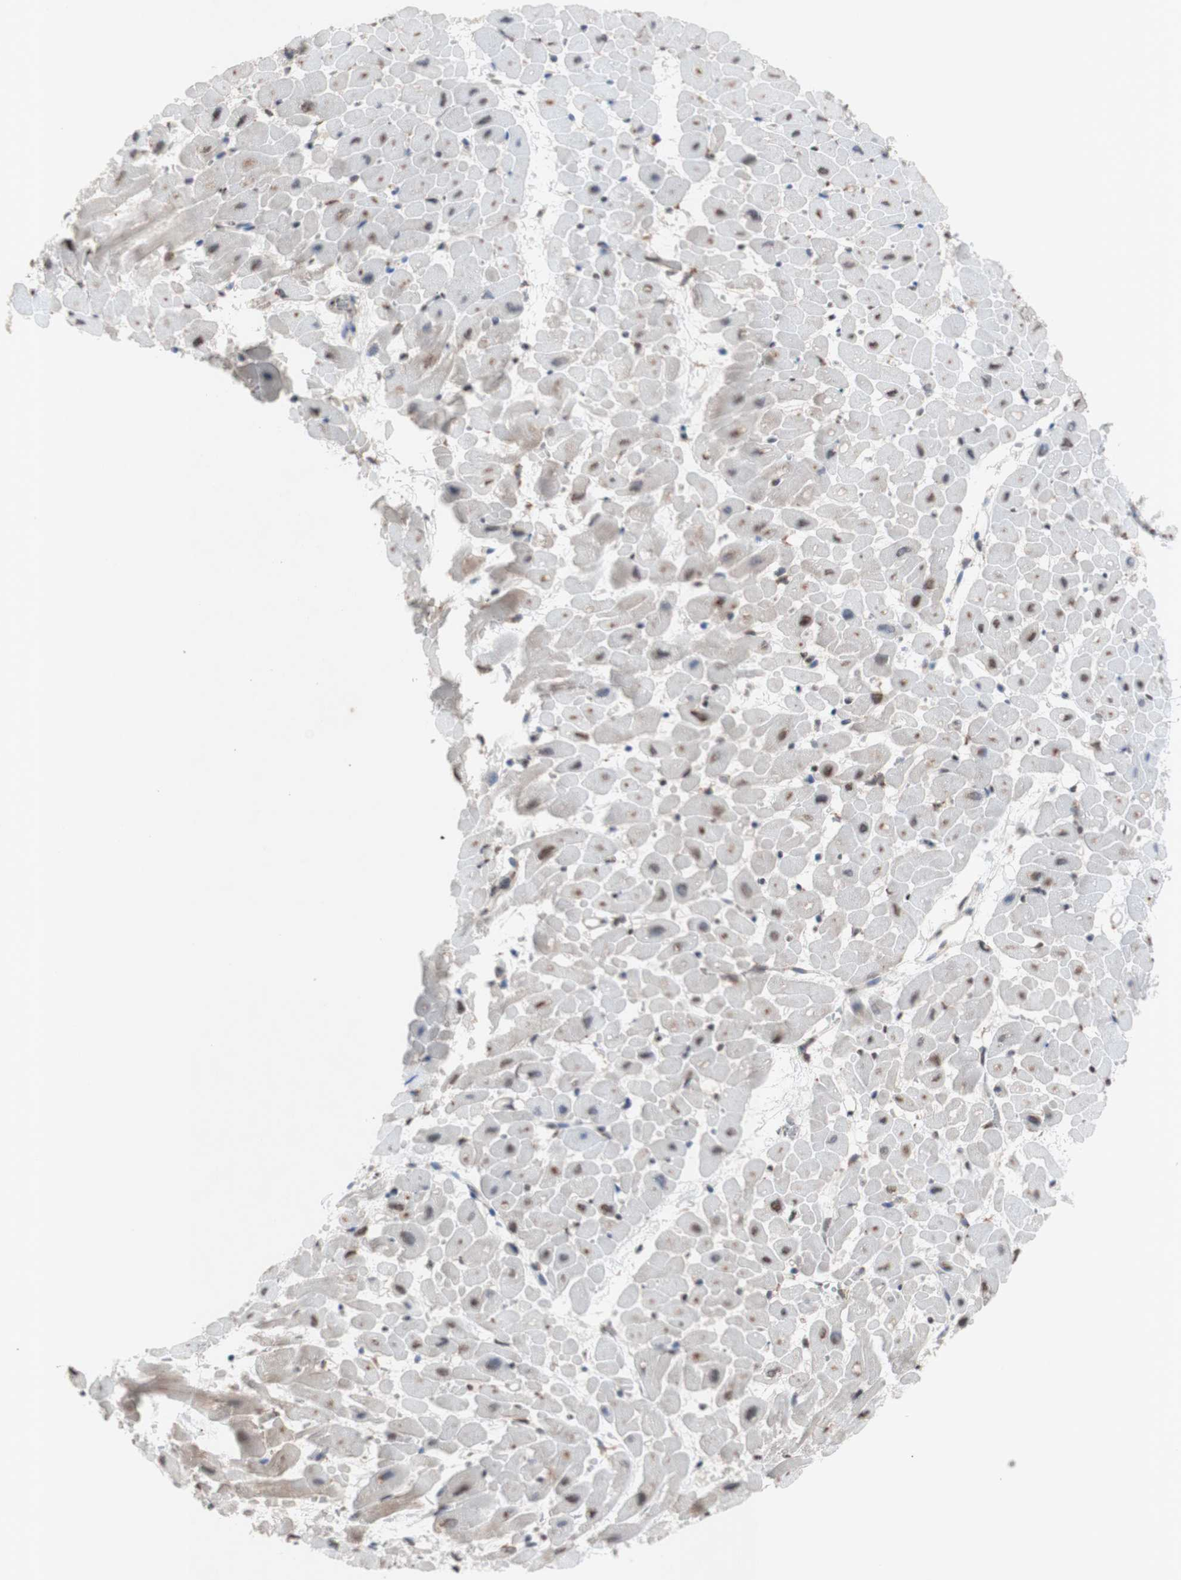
{"staining": {"intensity": "weak", "quantity": ">75%", "location": "nuclear"}, "tissue": "heart muscle", "cell_type": "Cardiomyocytes", "image_type": "normal", "snomed": [{"axis": "morphology", "description": "Normal tissue, NOS"}, {"axis": "topography", "description": "Heart"}], "caption": "Cardiomyocytes demonstrate weak nuclear positivity in approximately >75% of cells in unremarkable heart muscle.", "gene": "SFPQ", "patient": {"sex": "male", "age": 45}}